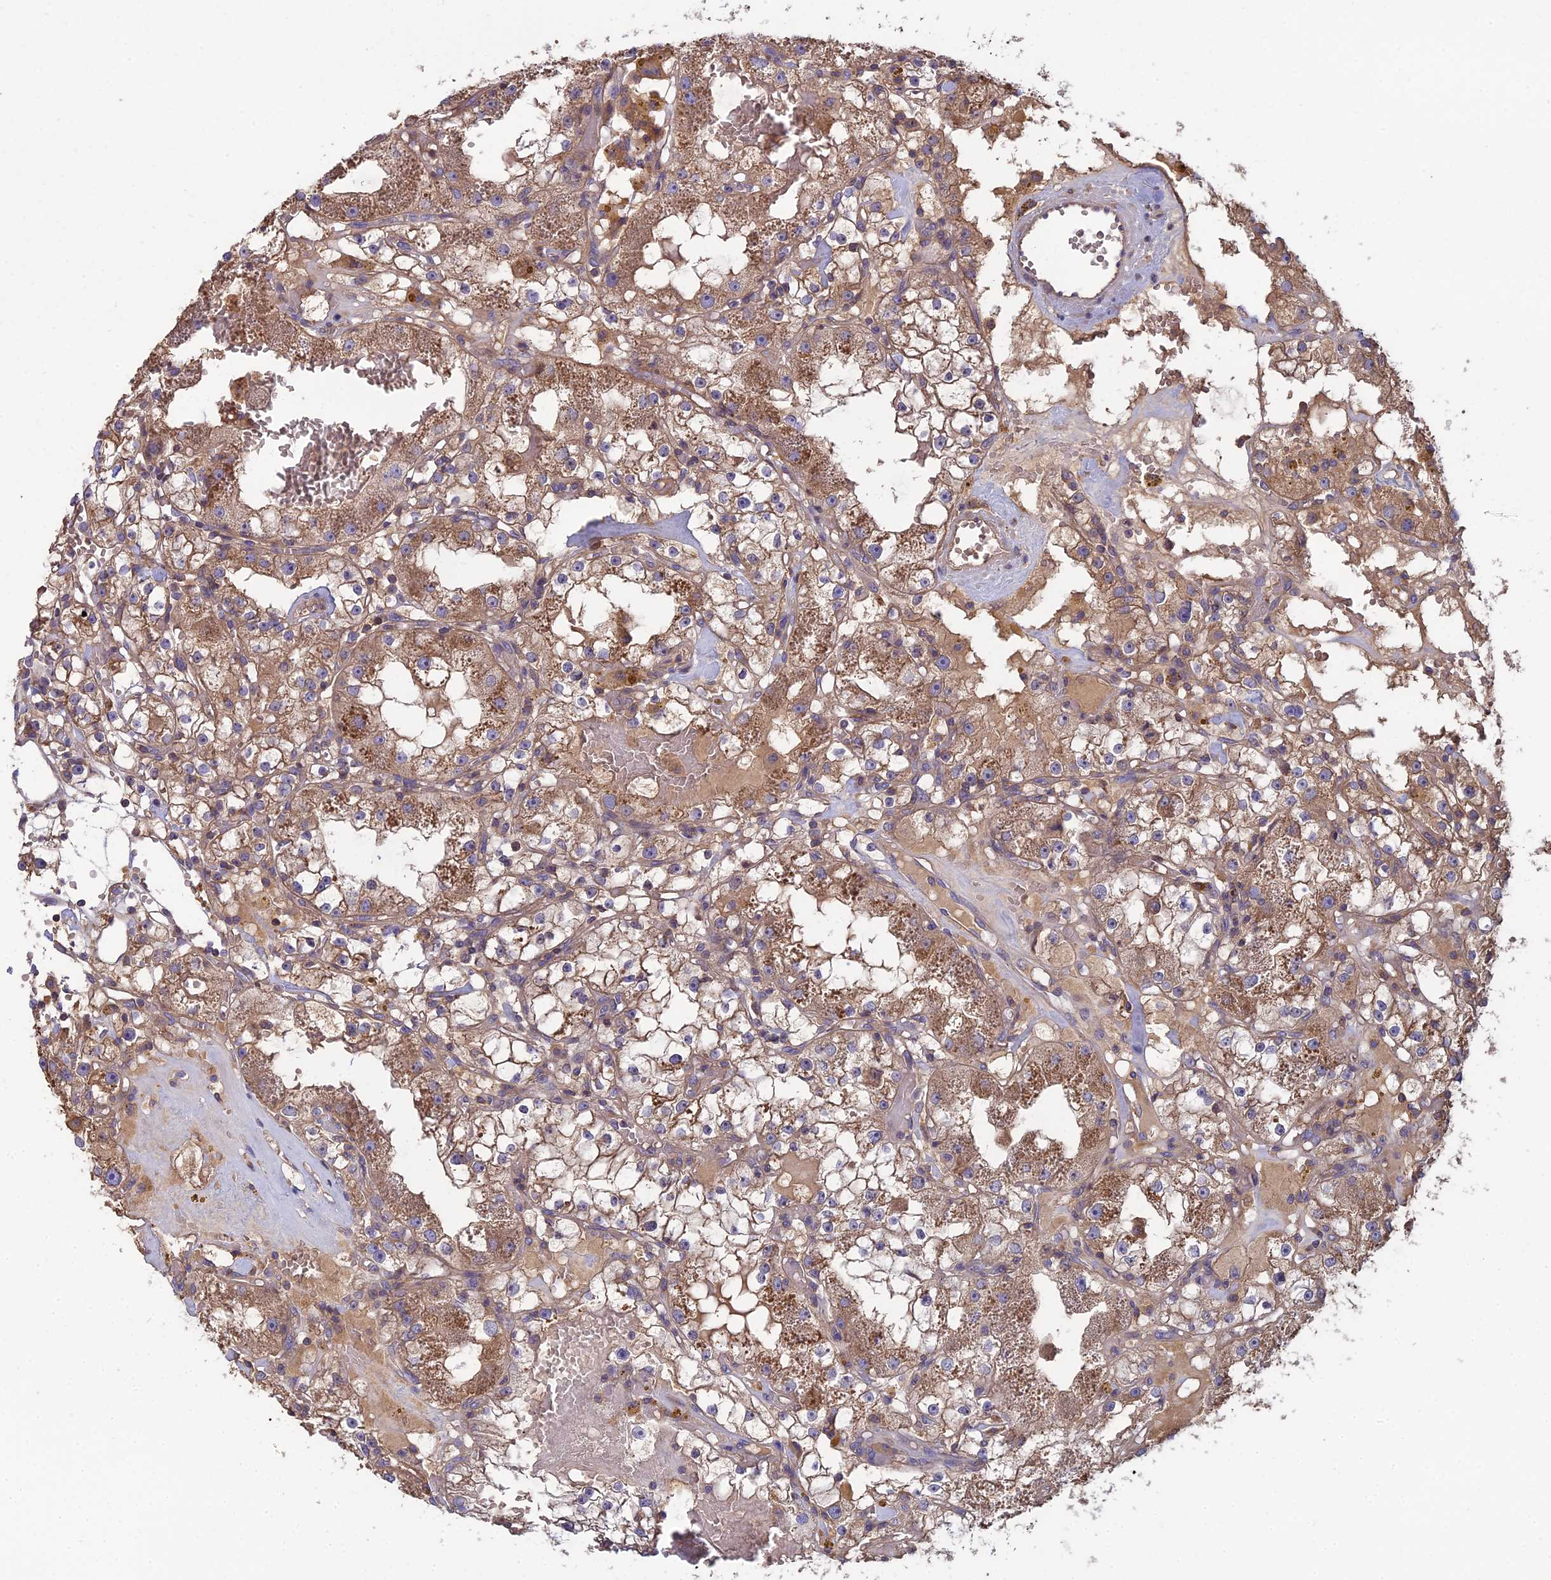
{"staining": {"intensity": "moderate", "quantity": ">75%", "location": "cytoplasmic/membranous"}, "tissue": "renal cancer", "cell_type": "Tumor cells", "image_type": "cancer", "snomed": [{"axis": "morphology", "description": "Adenocarcinoma, NOS"}, {"axis": "topography", "description": "Kidney"}], "caption": "Approximately >75% of tumor cells in human renal adenocarcinoma show moderate cytoplasmic/membranous protein staining as visualized by brown immunohistochemical staining.", "gene": "GALR2", "patient": {"sex": "male", "age": 56}}